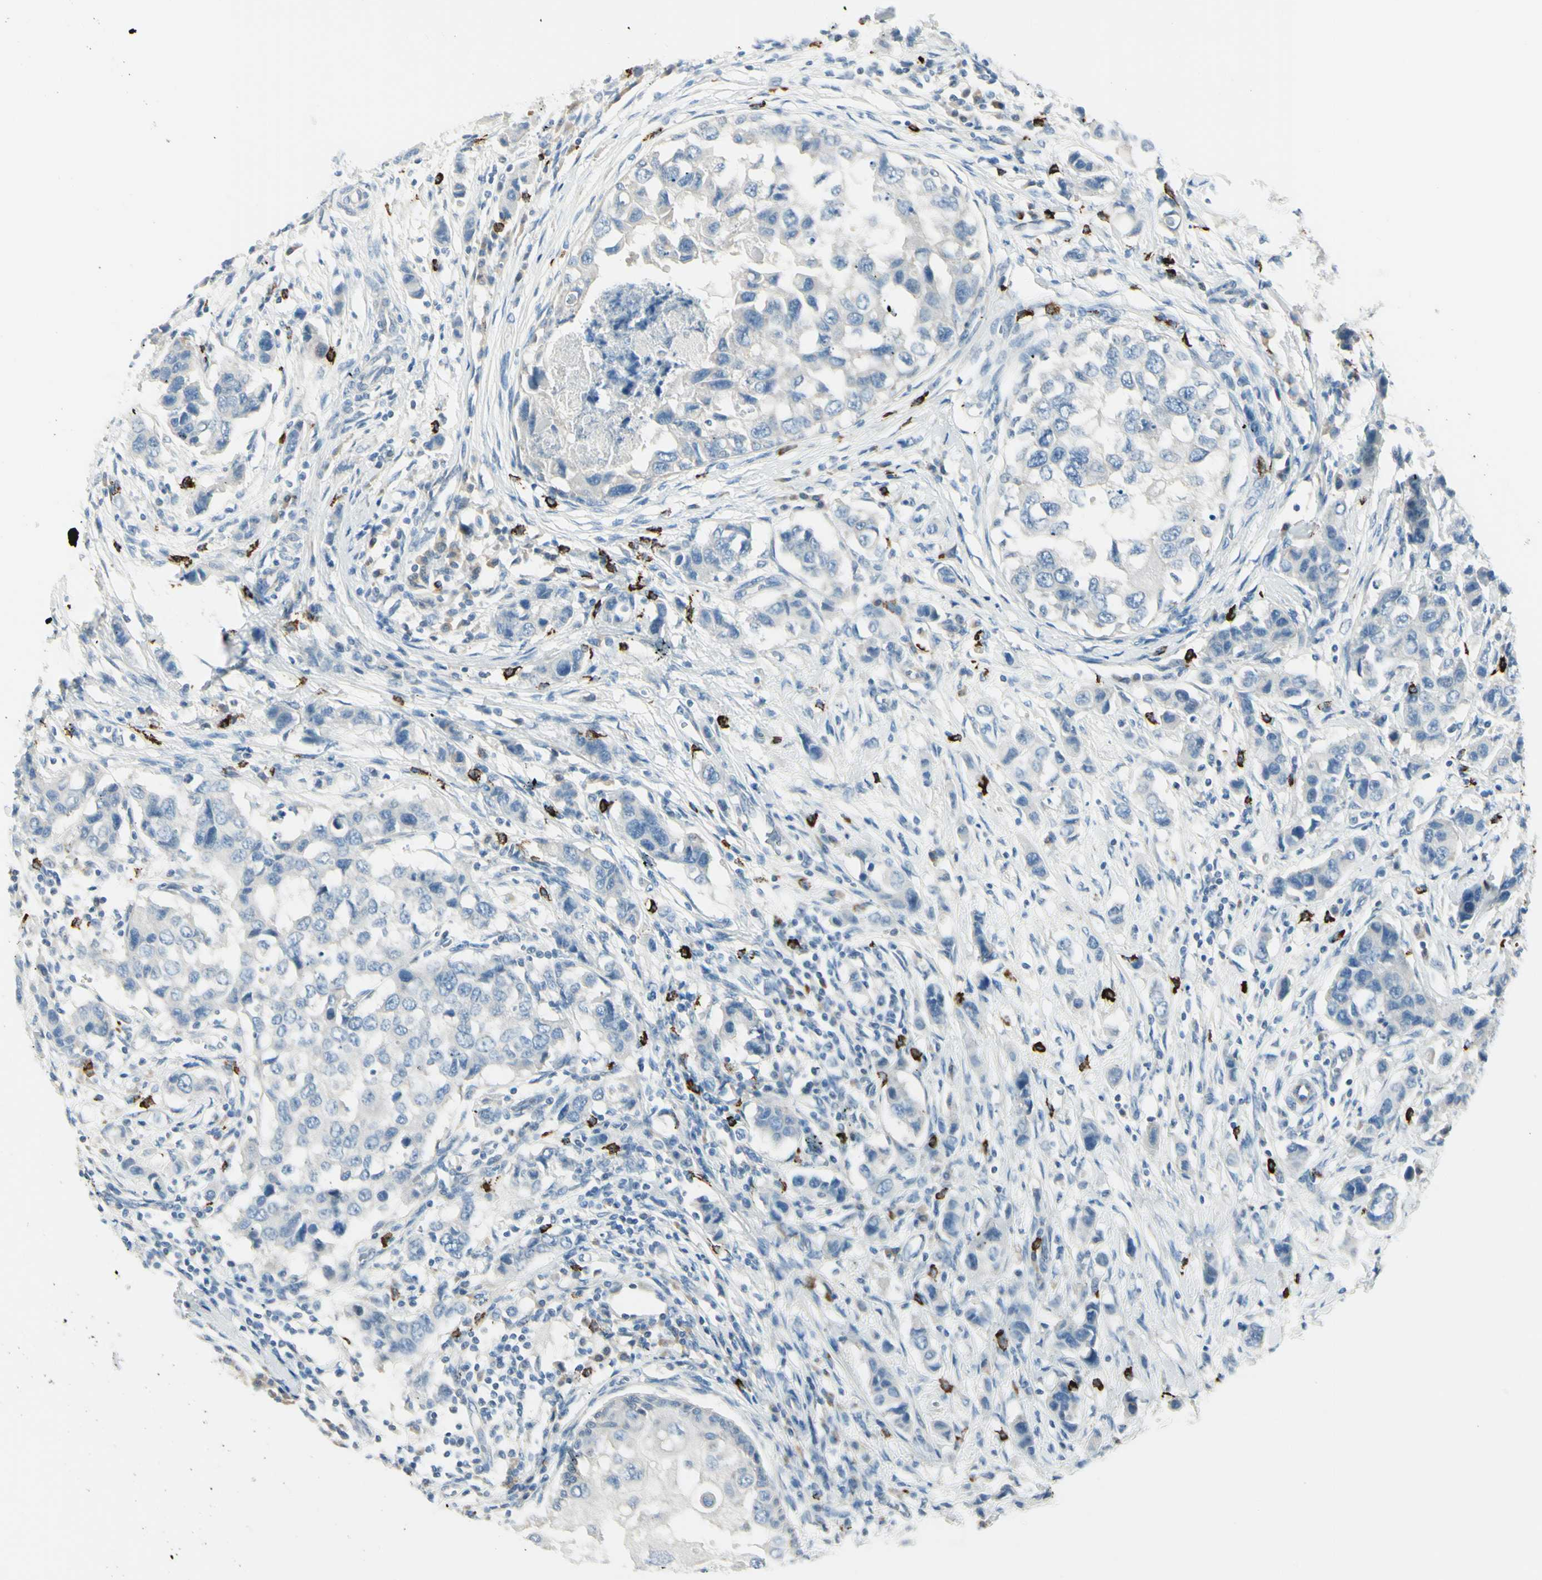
{"staining": {"intensity": "negative", "quantity": "none", "location": "none"}, "tissue": "breast cancer", "cell_type": "Tumor cells", "image_type": "cancer", "snomed": [{"axis": "morphology", "description": "Normal tissue, NOS"}, {"axis": "morphology", "description": "Duct carcinoma"}, {"axis": "topography", "description": "Breast"}], "caption": "DAB (3,3'-diaminobenzidine) immunohistochemical staining of human breast cancer (intraductal carcinoma) displays no significant staining in tumor cells.", "gene": "DLG4", "patient": {"sex": "female", "age": 50}}